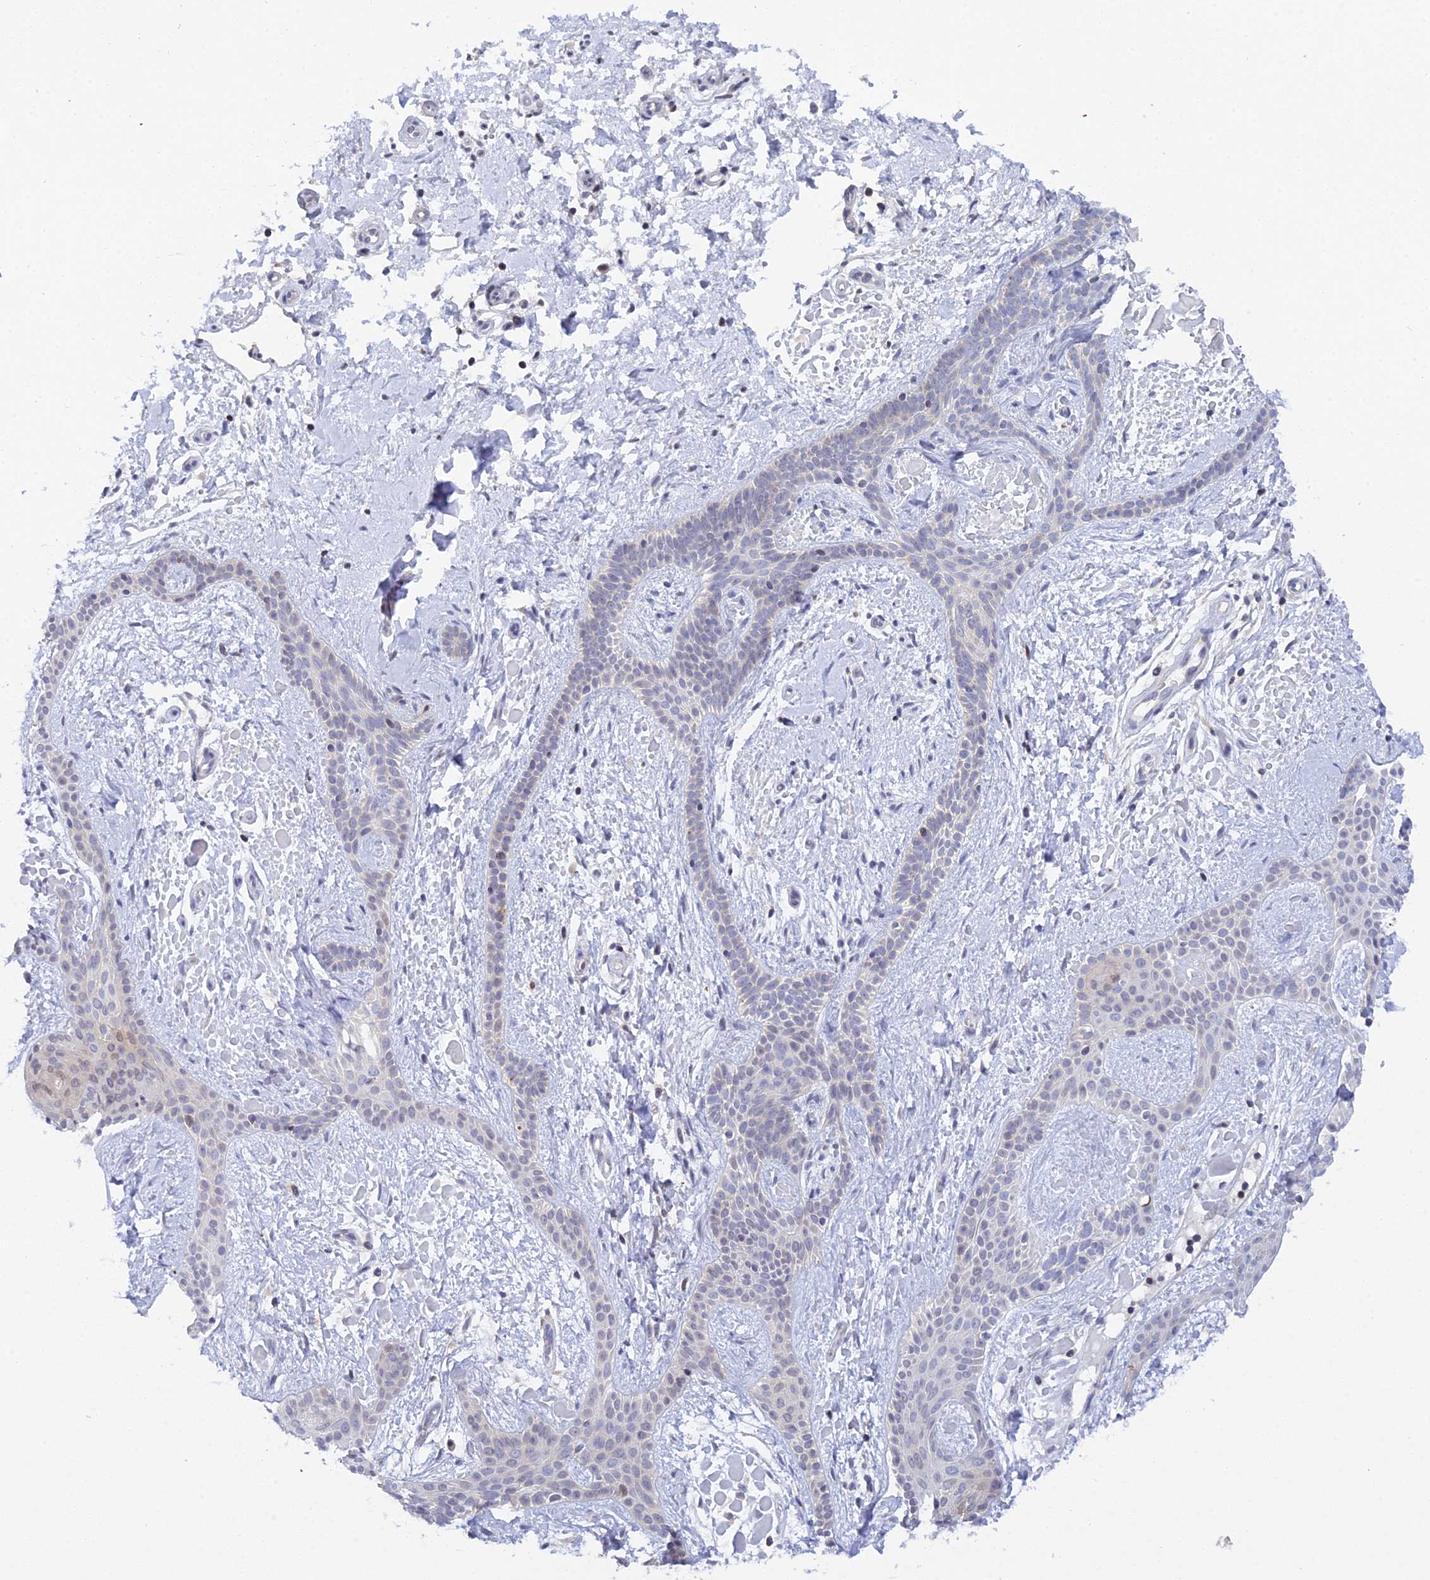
{"staining": {"intensity": "negative", "quantity": "none", "location": "none"}, "tissue": "skin cancer", "cell_type": "Tumor cells", "image_type": "cancer", "snomed": [{"axis": "morphology", "description": "Basal cell carcinoma"}, {"axis": "topography", "description": "Skin"}], "caption": "The photomicrograph exhibits no significant staining in tumor cells of skin basal cell carcinoma. (DAB immunohistochemistry with hematoxylin counter stain).", "gene": "ELOA2", "patient": {"sex": "male", "age": 78}}